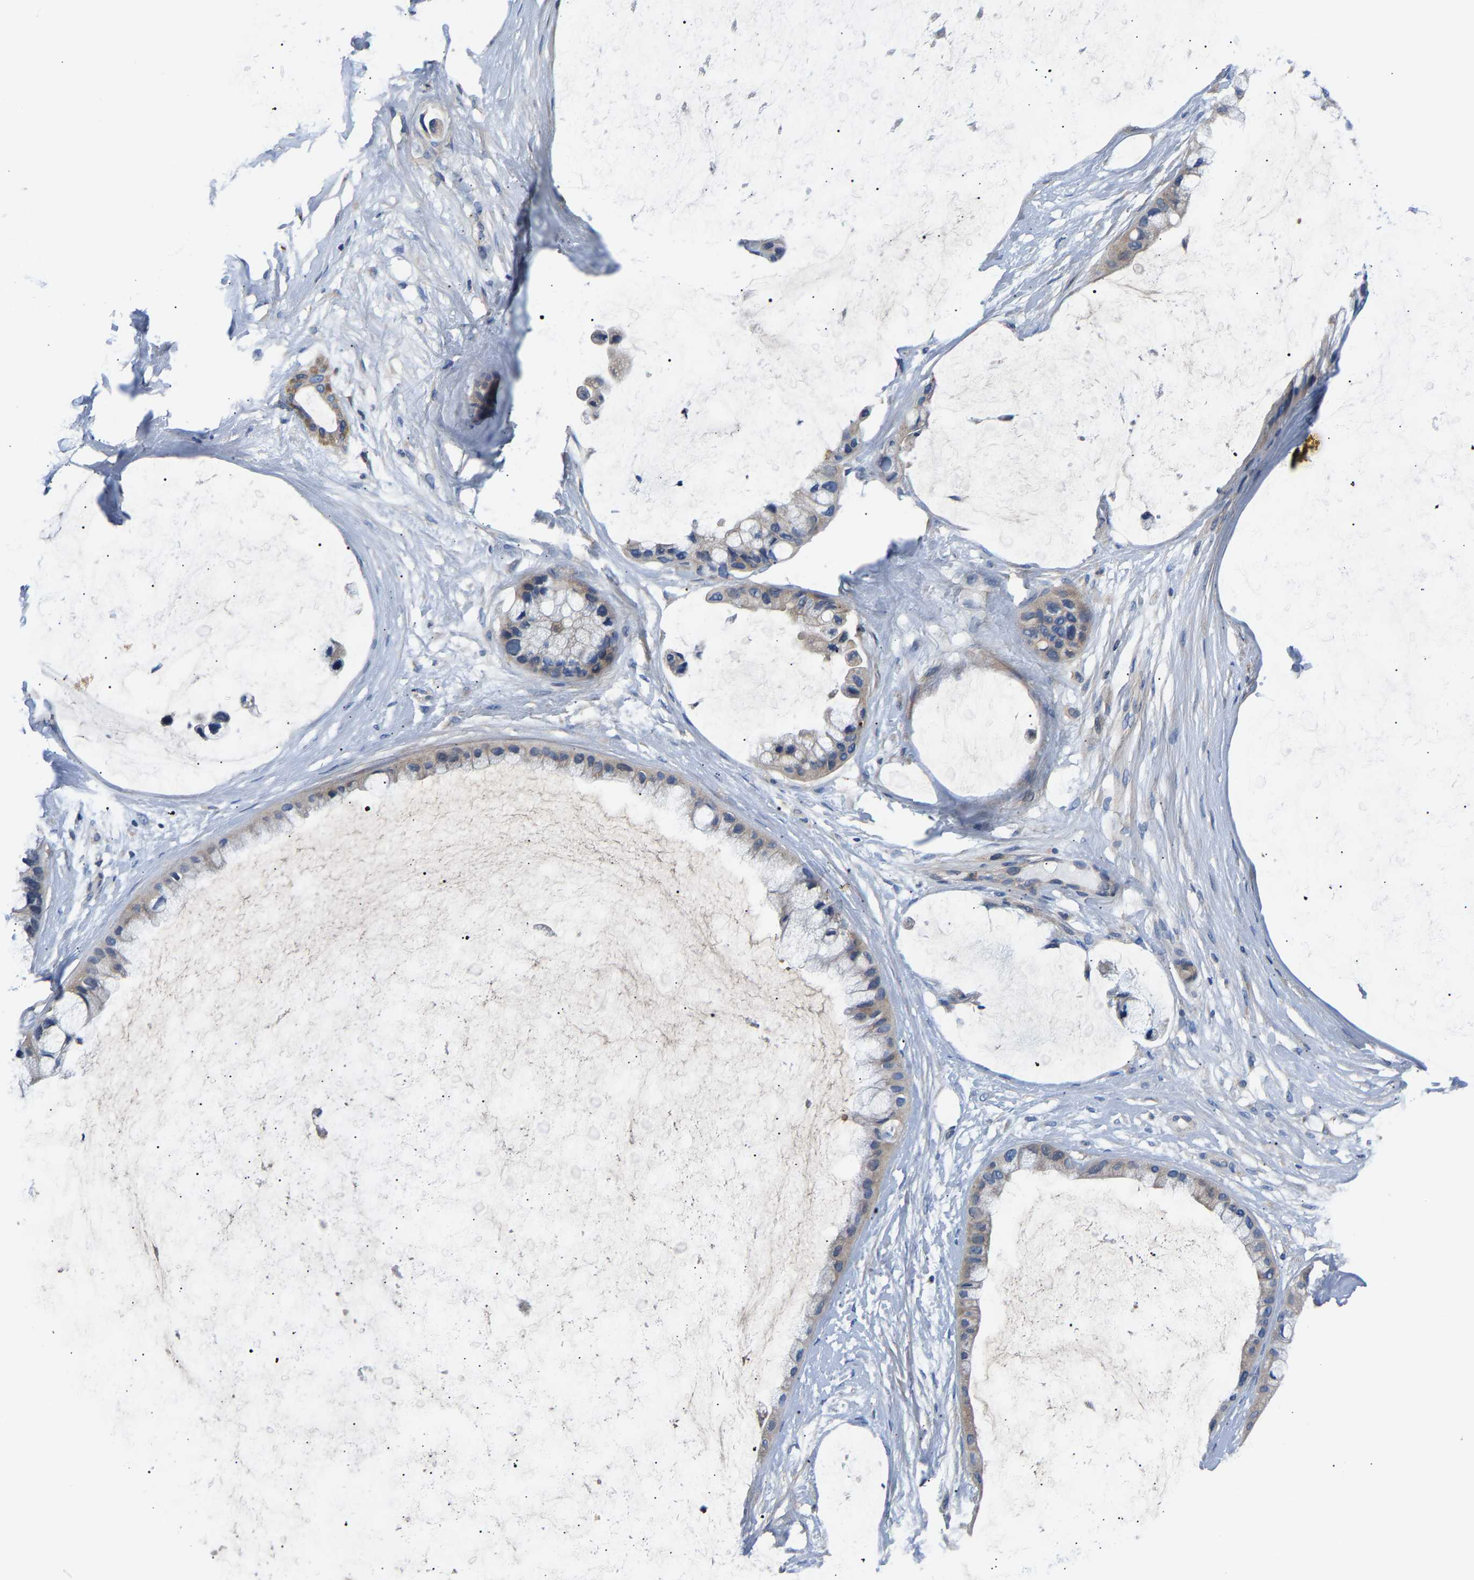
{"staining": {"intensity": "weak", "quantity": "<25%", "location": "cytoplasmic/membranous"}, "tissue": "ovarian cancer", "cell_type": "Tumor cells", "image_type": "cancer", "snomed": [{"axis": "morphology", "description": "Cystadenocarcinoma, mucinous, NOS"}, {"axis": "topography", "description": "Ovary"}], "caption": "Ovarian cancer (mucinous cystadenocarcinoma) stained for a protein using immunohistochemistry (IHC) demonstrates no staining tumor cells.", "gene": "CCDC171", "patient": {"sex": "female", "age": 39}}